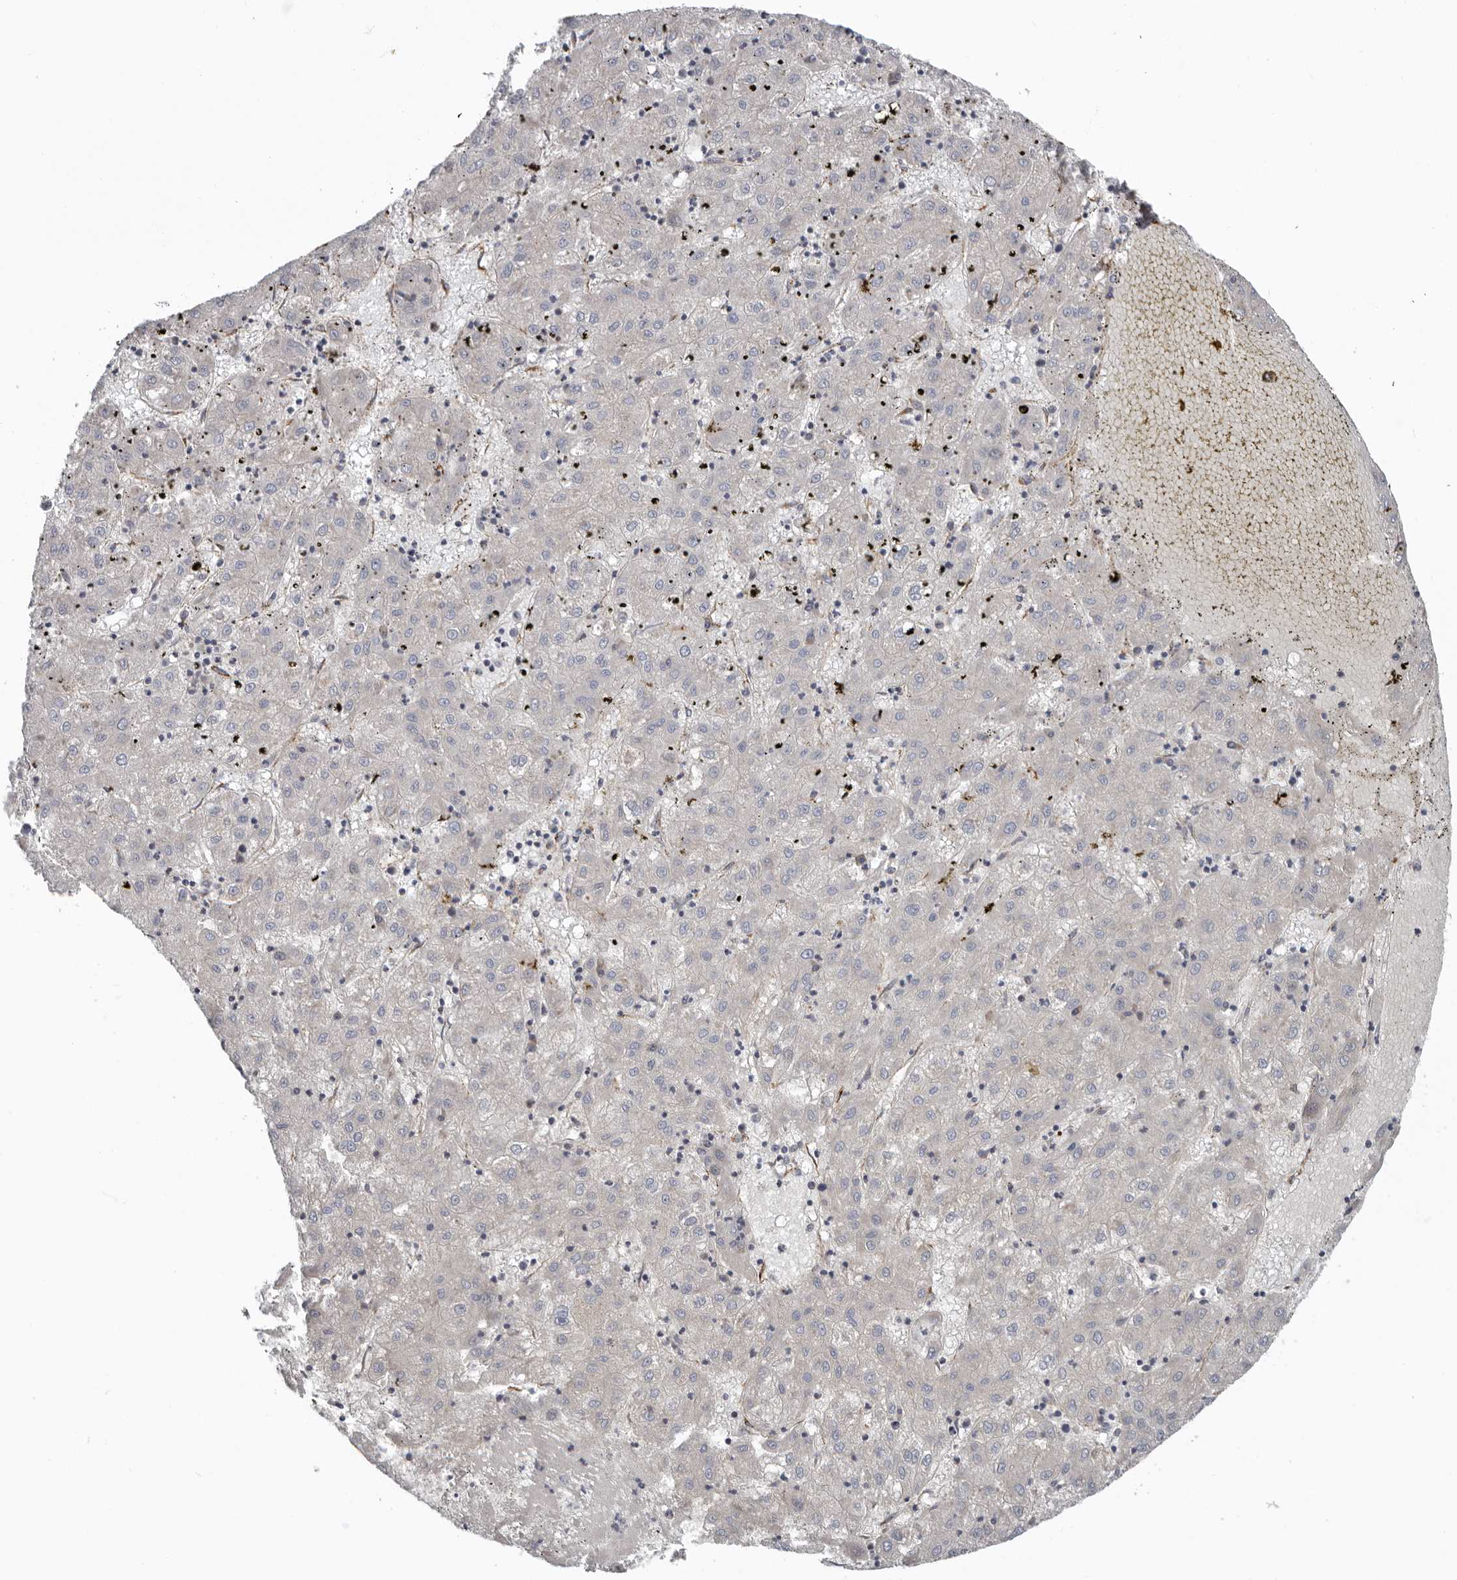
{"staining": {"intensity": "negative", "quantity": "none", "location": "none"}, "tissue": "liver cancer", "cell_type": "Tumor cells", "image_type": "cancer", "snomed": [{"axis": "morphology", "description": "Carcinoma, Hepatocellular, NOS"}, {"axis": "topography", "description": "Liver"}], "caption": "Tumor cells show no significant staining in liver cancer. Nuclei are stained in blue.", "gene": "LUZP1", "patient": {"sex": "male", "age": 72}}